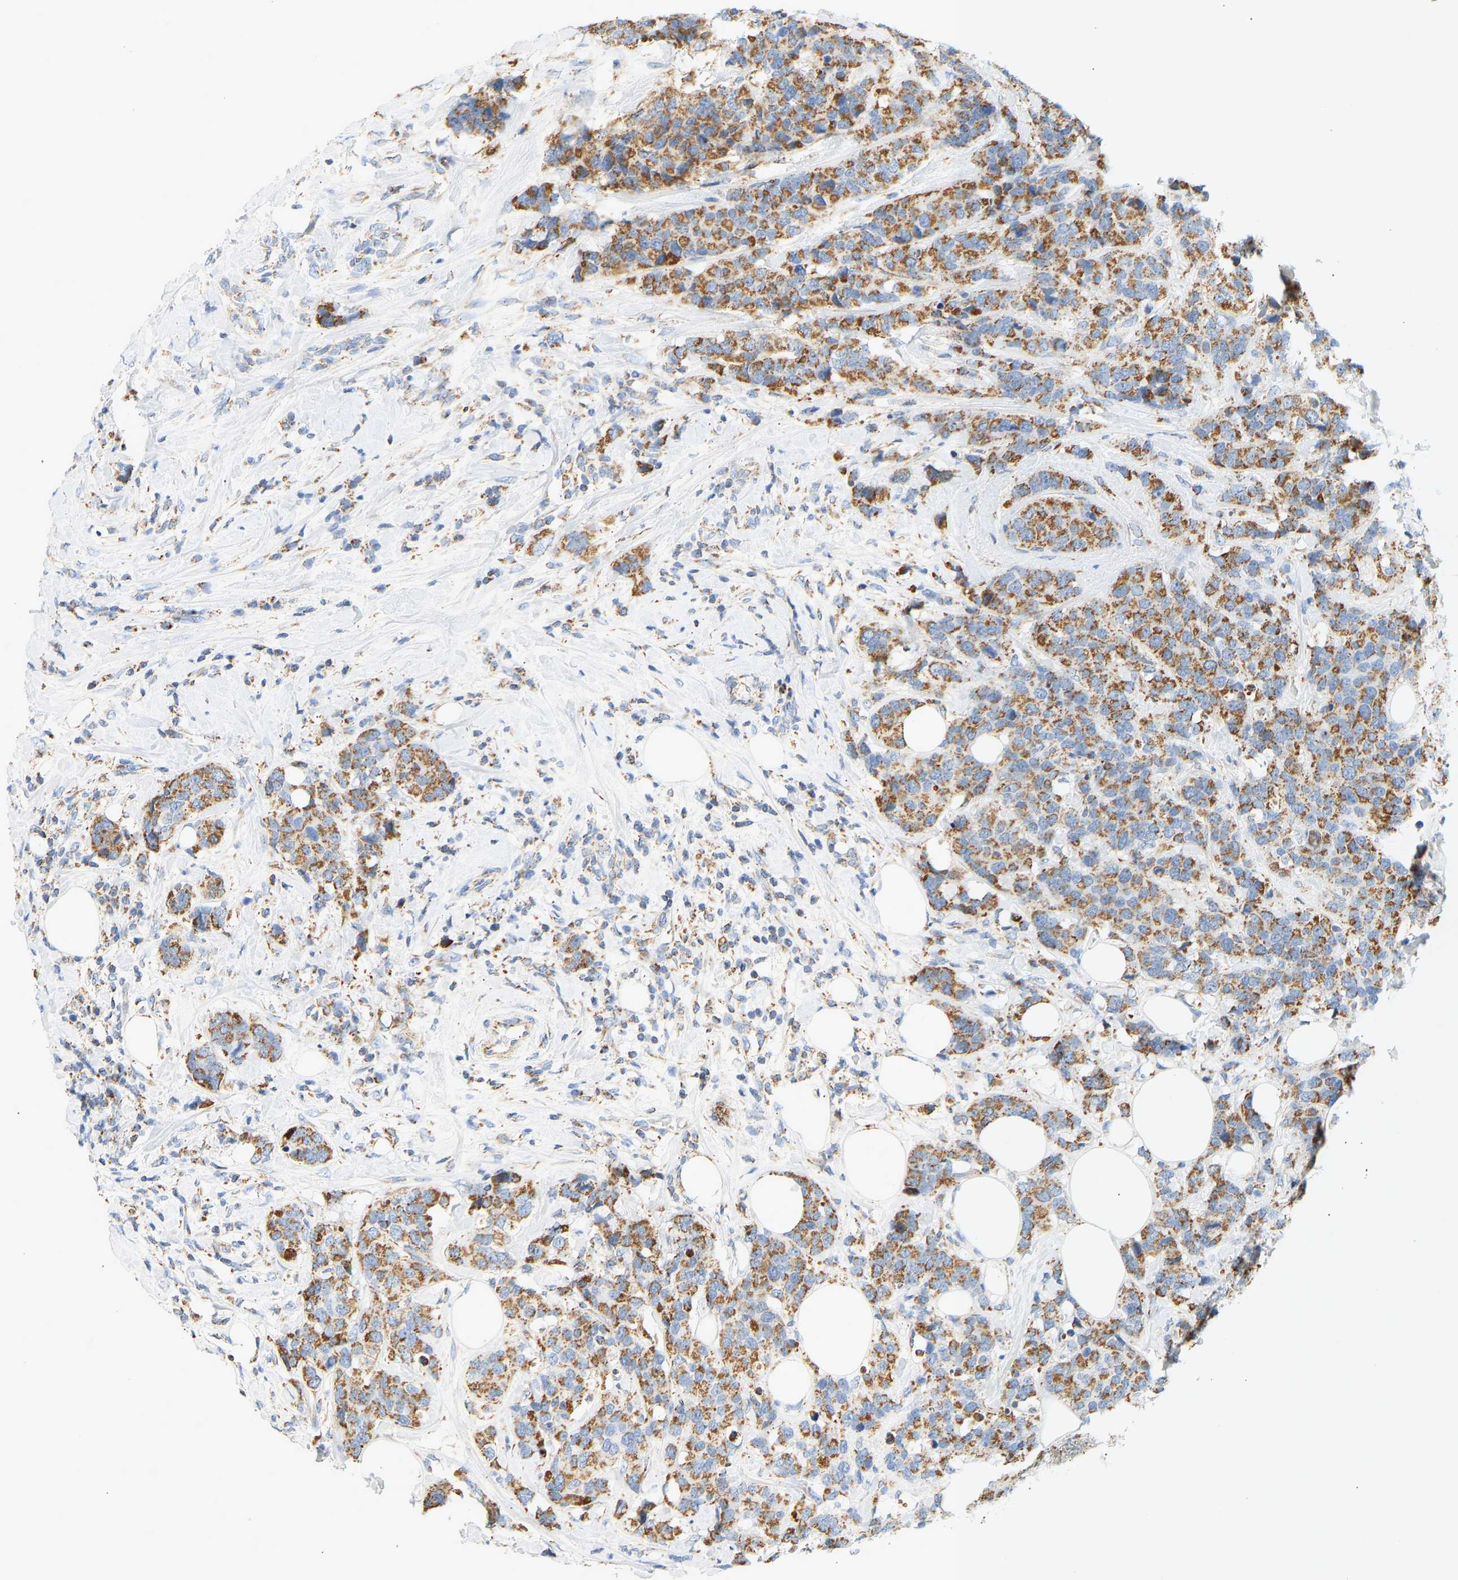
{"staining": {"intensity": "moderate", "quantity": ">75%", "location": "cytoplasmic/membranous"}, "tissue": "breast cancer", "cell_type": "Tumor cells", "image_type": "cancer", "snomed": [{"axis": "morphology", "description": "Lobular carcinoma"}, {"axis": "topography", "description": "Breast"}], "caption": "Breast cancer stained with a protein marker displays moderate staining in tumor cells.", "gene": "GRPEL2", "patient": {"sex": "female", "age": 59}}